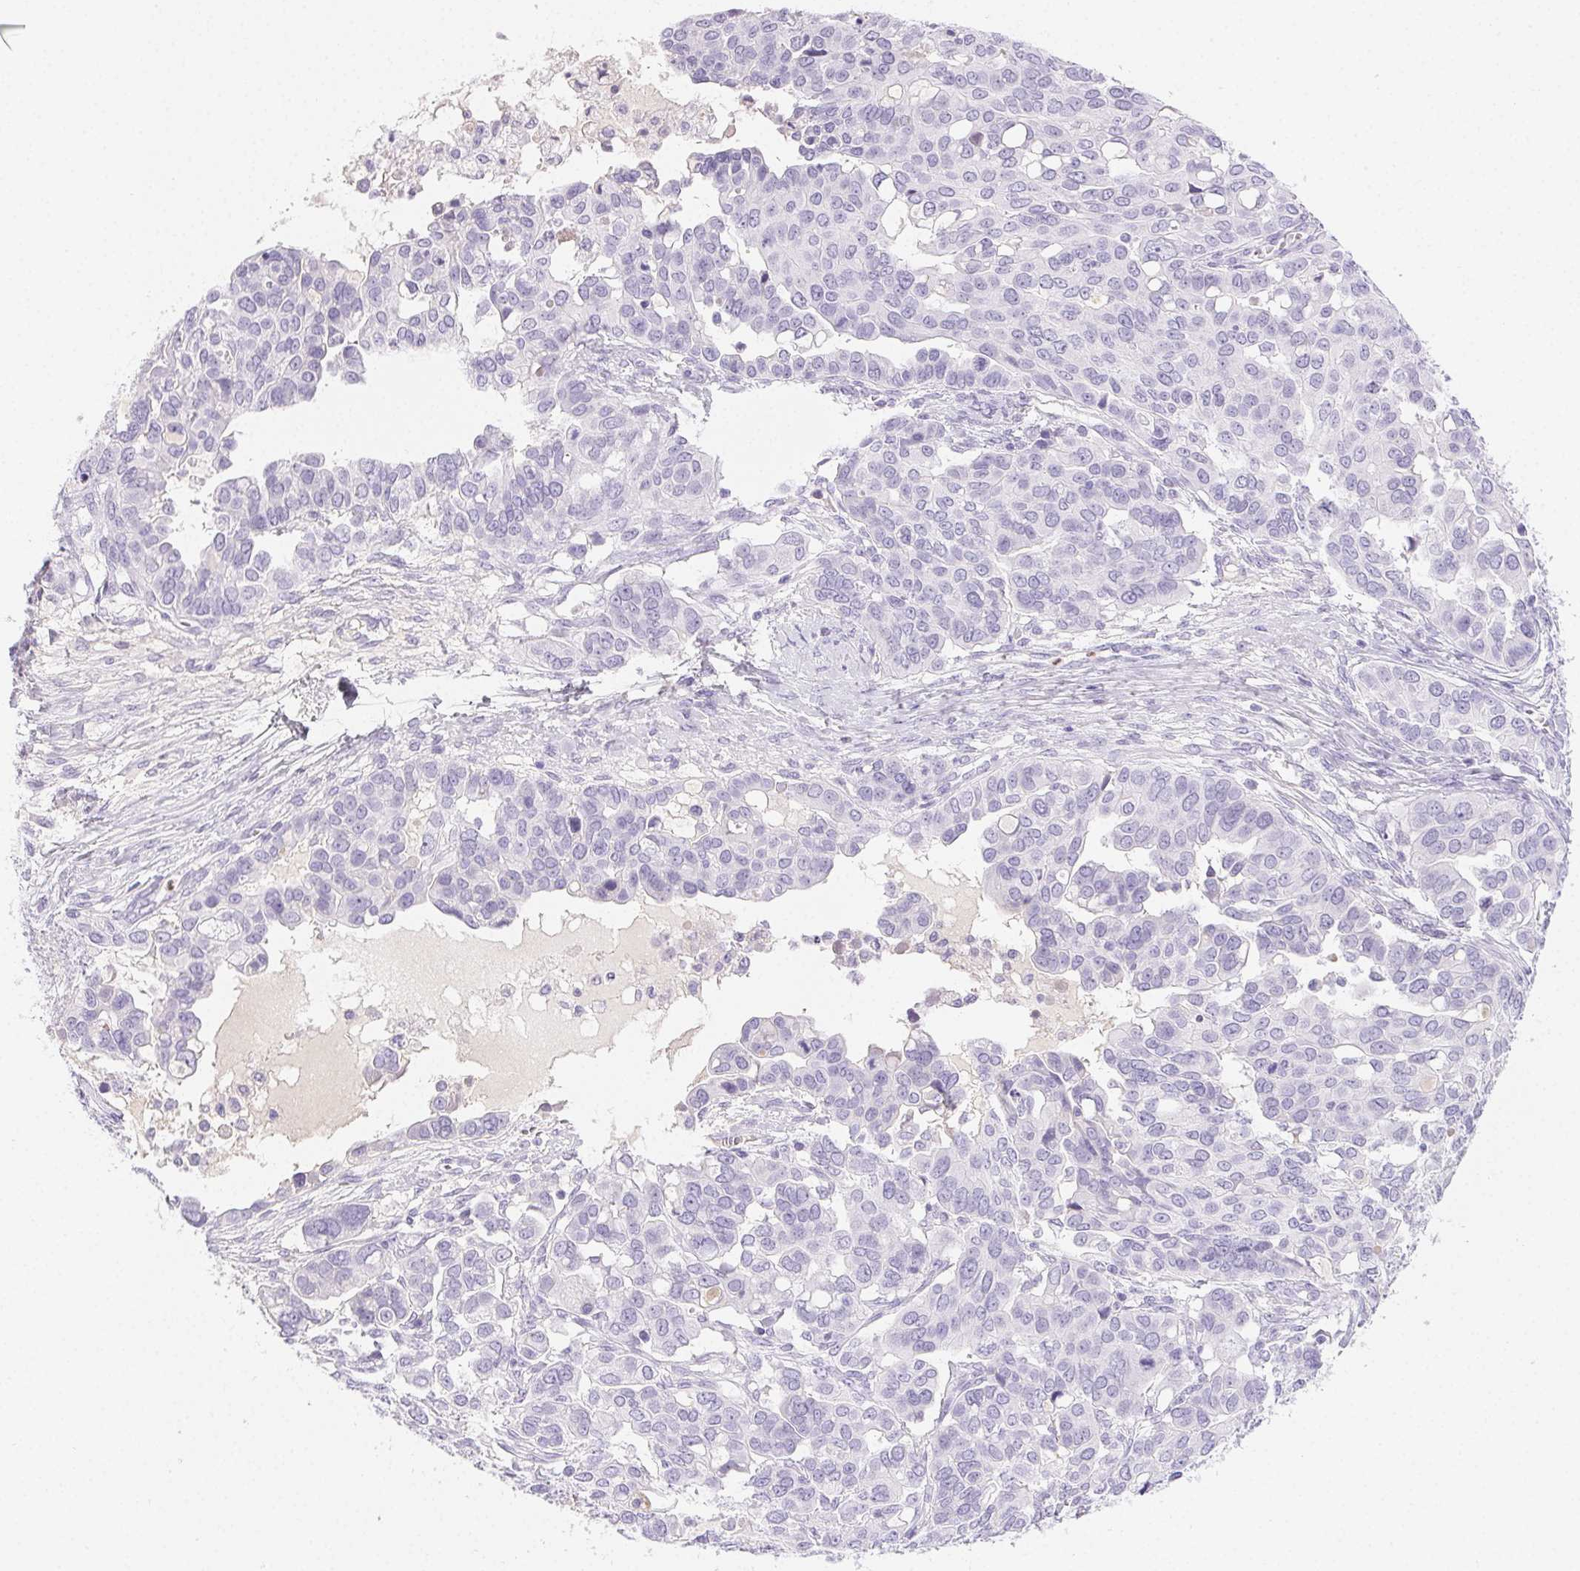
{"staining": {"intensity": "negative", "quantity": "none", "location": "none"}, "tissue": "ovarian cancer", "cell_type": "Tumor cells", "image_type": "cancer", "snomed": [{"axis": "morphology", "description": "Carcinoma, endometroid"}, {"axis": "topography", "description": "Ovary"}], "caption": "There is no significant positivity in tumor cells of ovarian endometroid carcinoma.", "gene": "PADI4", "patient": {"sex": "female", "age": 78}}